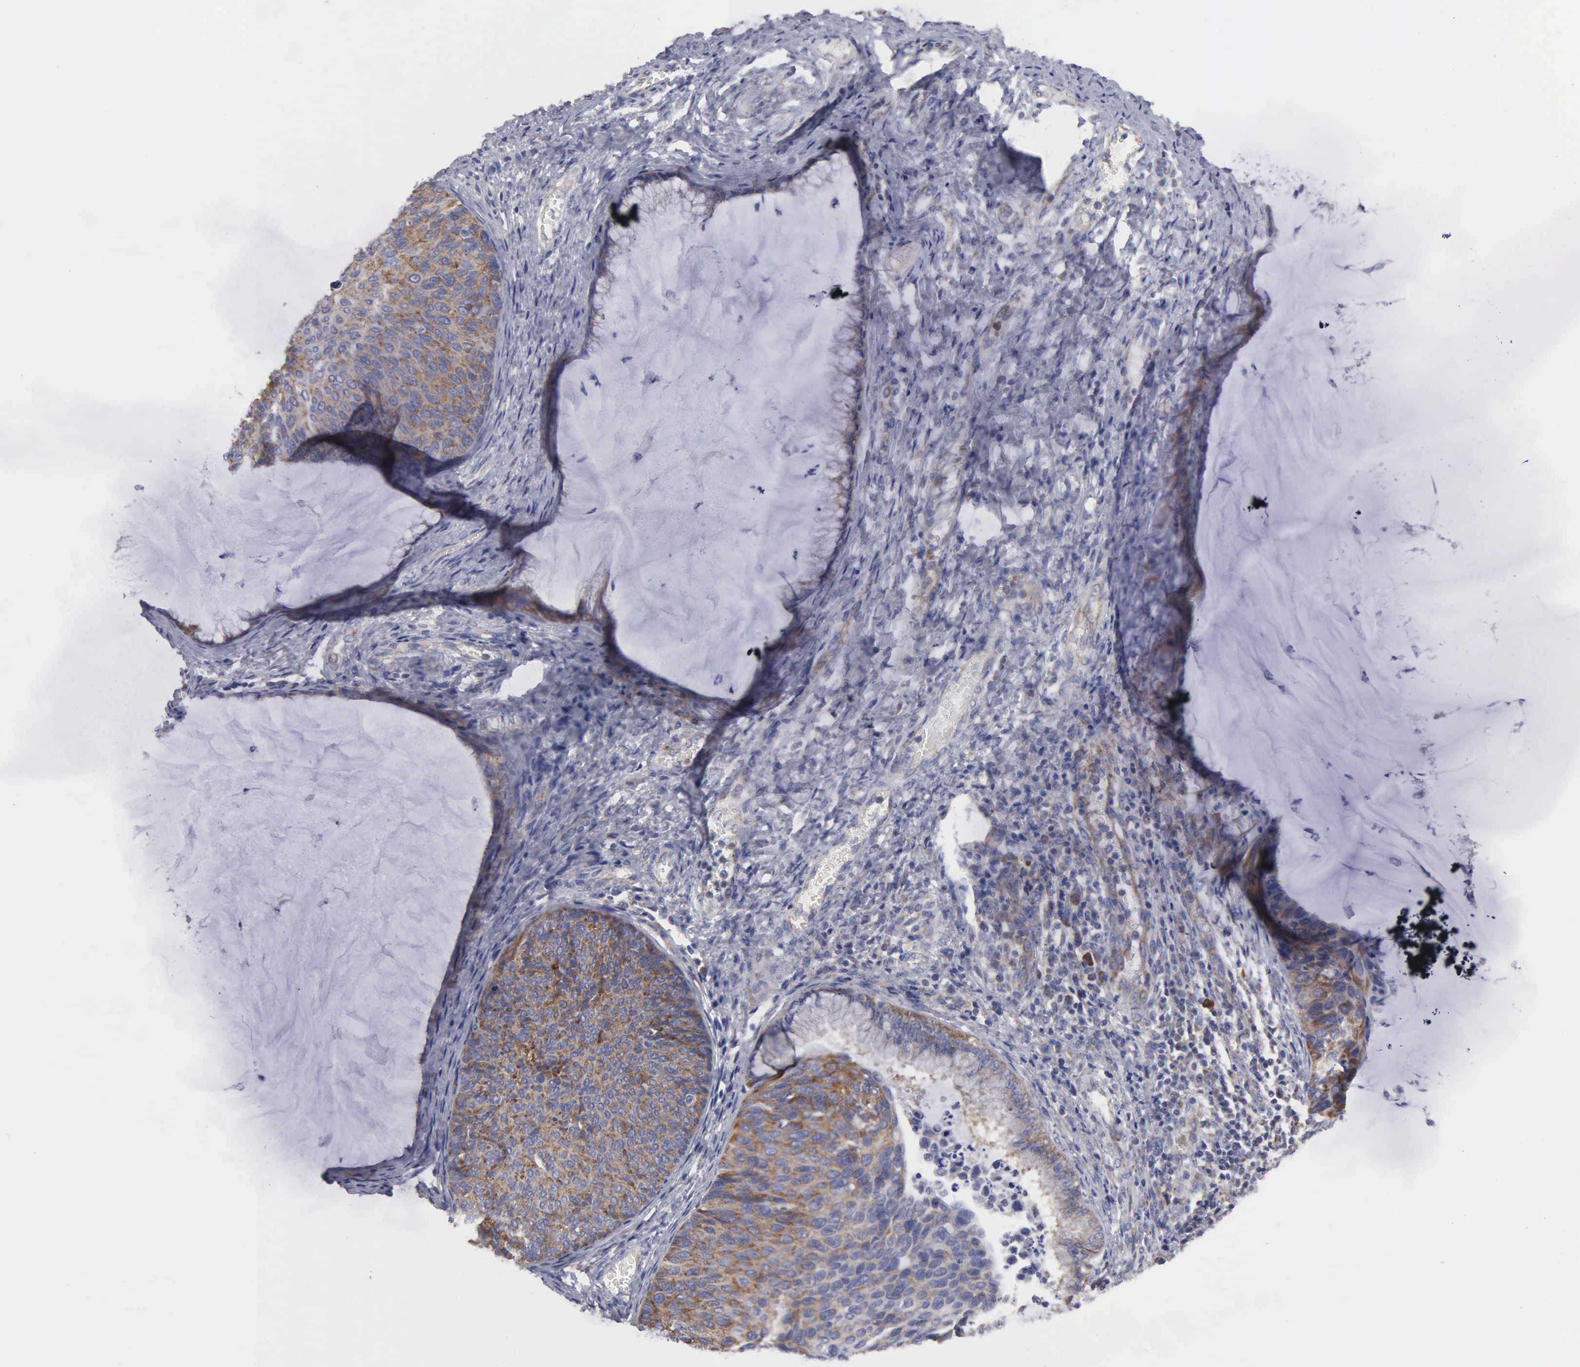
{"staining": {"intensity": "moderate", "quantity": "25%-75%", "location": "cytoplasmic/membranous"}, "tissue": "cervical cancer", "cell_type": "Tumor cells", "image_type": "cancer", "snomed": [{"axis": "morphology", "description": "Squamous cell carcinoma, NOS"}, {"axis": "topography", "description": "Cervix"}], "caption": "Cervical squamous cell carcinoma stained for a protein (brown) exhibits moderate cytoplasmic/membranous positive expression in approximately 25%-75% of tumor cells.", "gene": "TXLNG", "patient": {"sex": "female", "age": 36}}